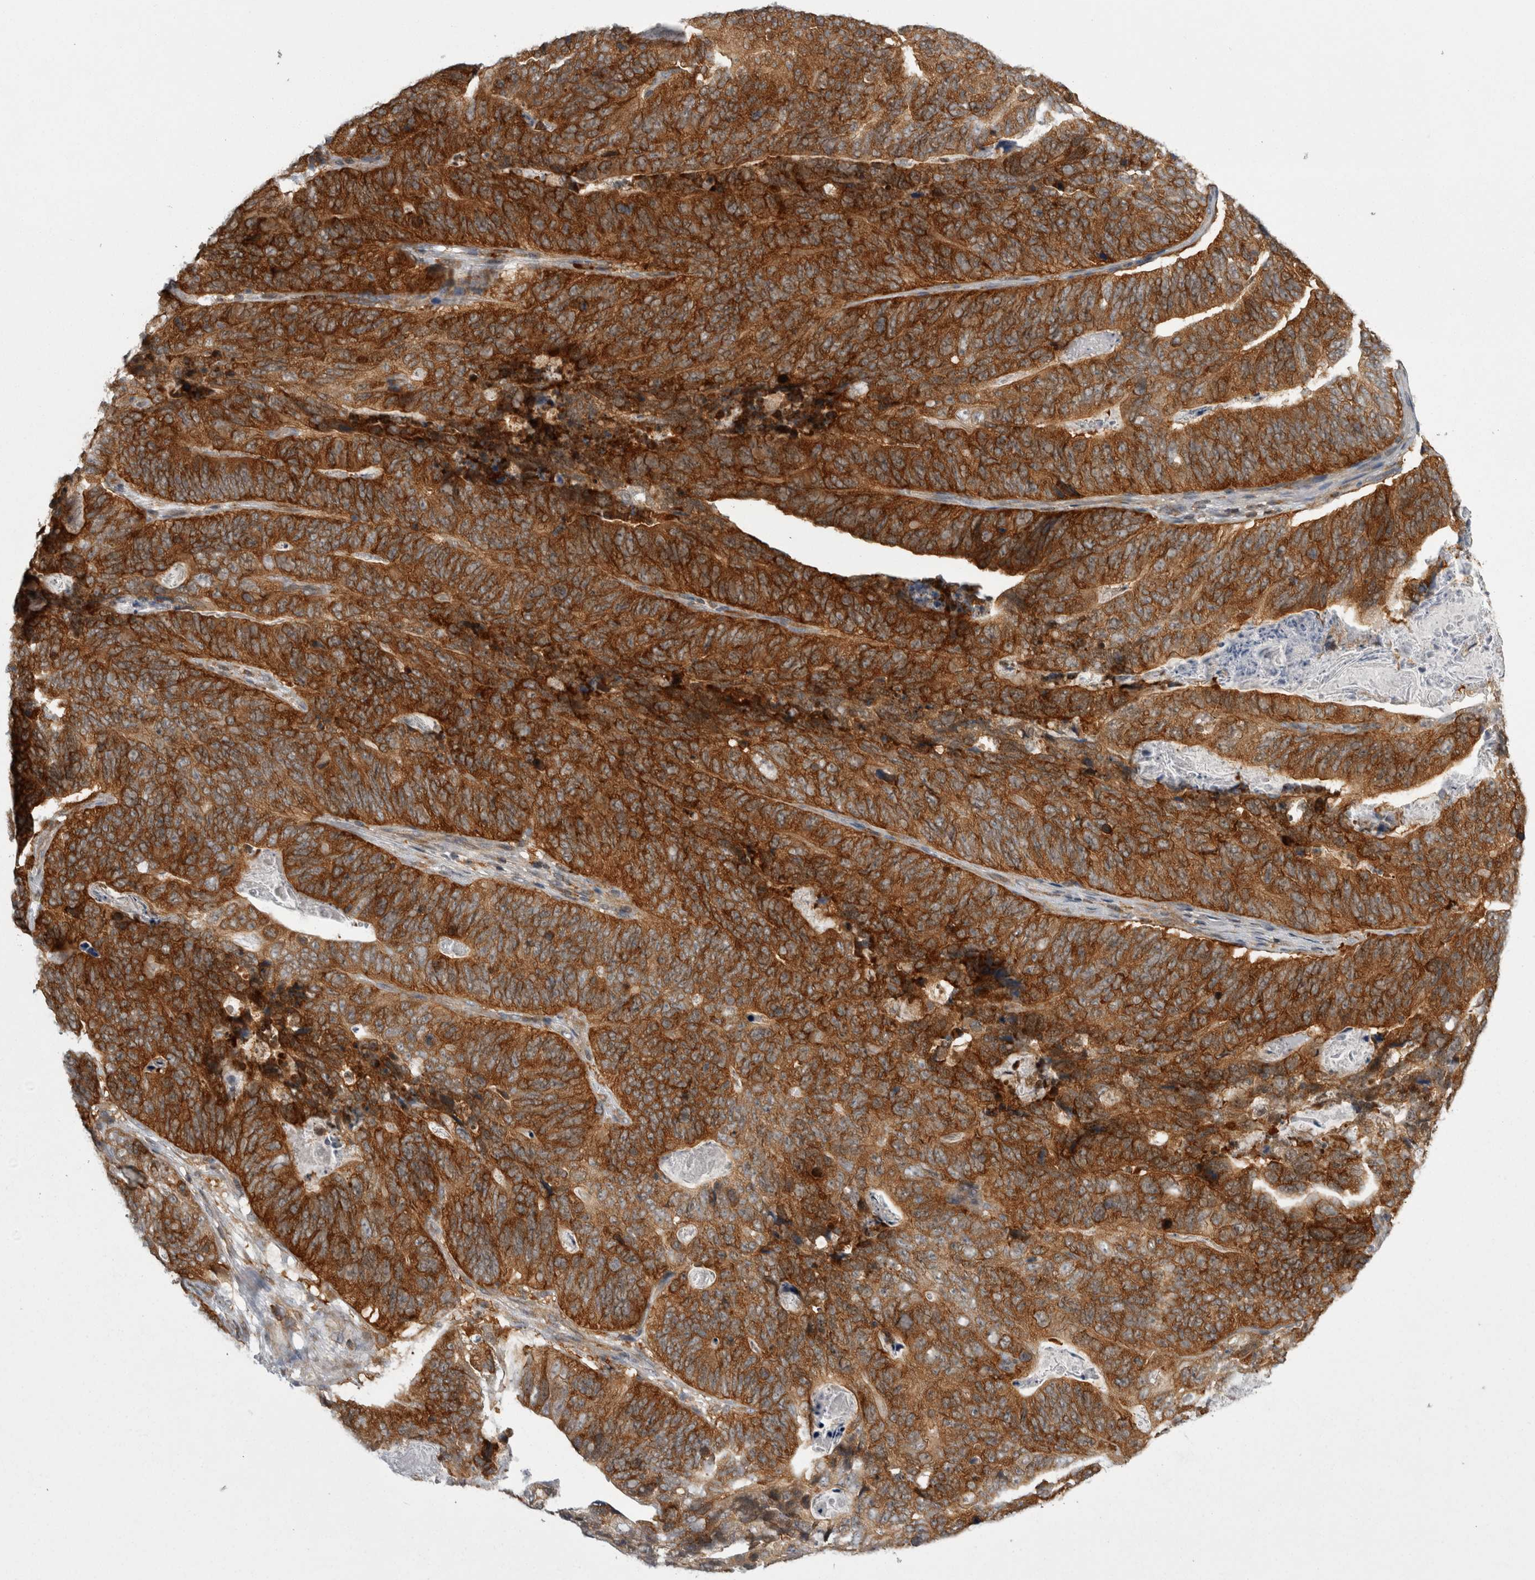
{"staining": {"intensity": "strong", "quantity": ">75%", "location": "cytoplasmic/membranous"}, "tissue": "stomach cancer", "cell_type": "Tumor cells", "image_type": "cancer", "snomed": [{"axis": "morphology", "description": "Normal tissue, NOS"}, {"axis": "morphology", "description": "Adenocarcinoma, NOS"}, {"axis": "topography", "description": "Stomach"}], "caption": "Protein expression analysis of human adenocarcinoma (stomach) reveals strong cytoplasmic/membranous staining in about >75% of tumor cells.", "gene": "CACYBP", "patient": {"sex": "female", "age": 89}}